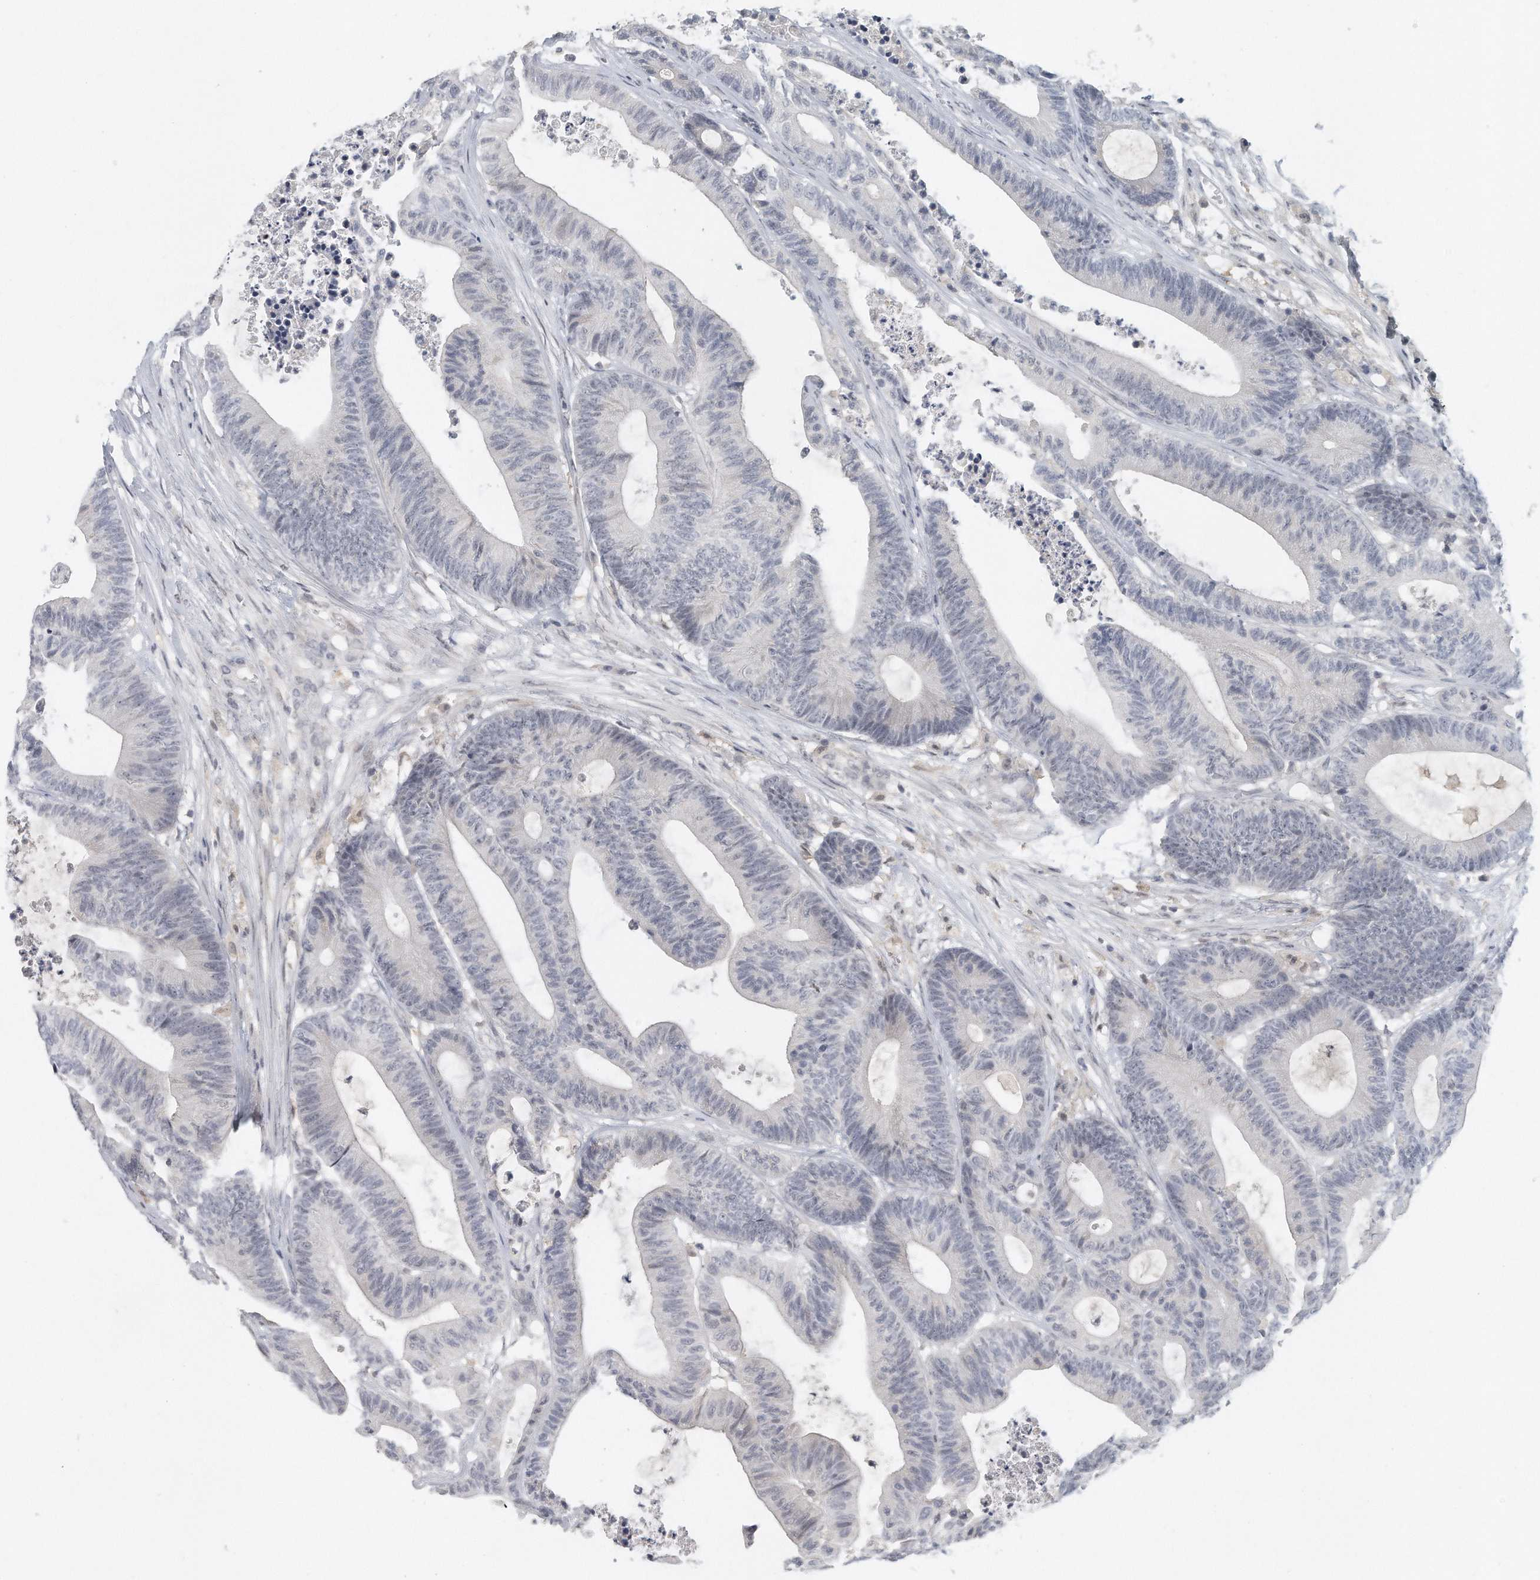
{"staining": {"intensity": "negative", "quantity": "none", "location": "none"}, "tissue": "colorectal cancer", "cell_type": "Tumor cells", "image_type": "cancer", "snomed": [{"axis": "morphology", "description": "Adenocarcinoma, NOS"}, {"axis": "topography", "description": "Colon"}], "caption": "Immunohistochemistry (IHC) of colorectal cancer reveals no positivity in tumor cells.", "gene": "DDX43", "patient": {"sex": "female", "age": 84}}